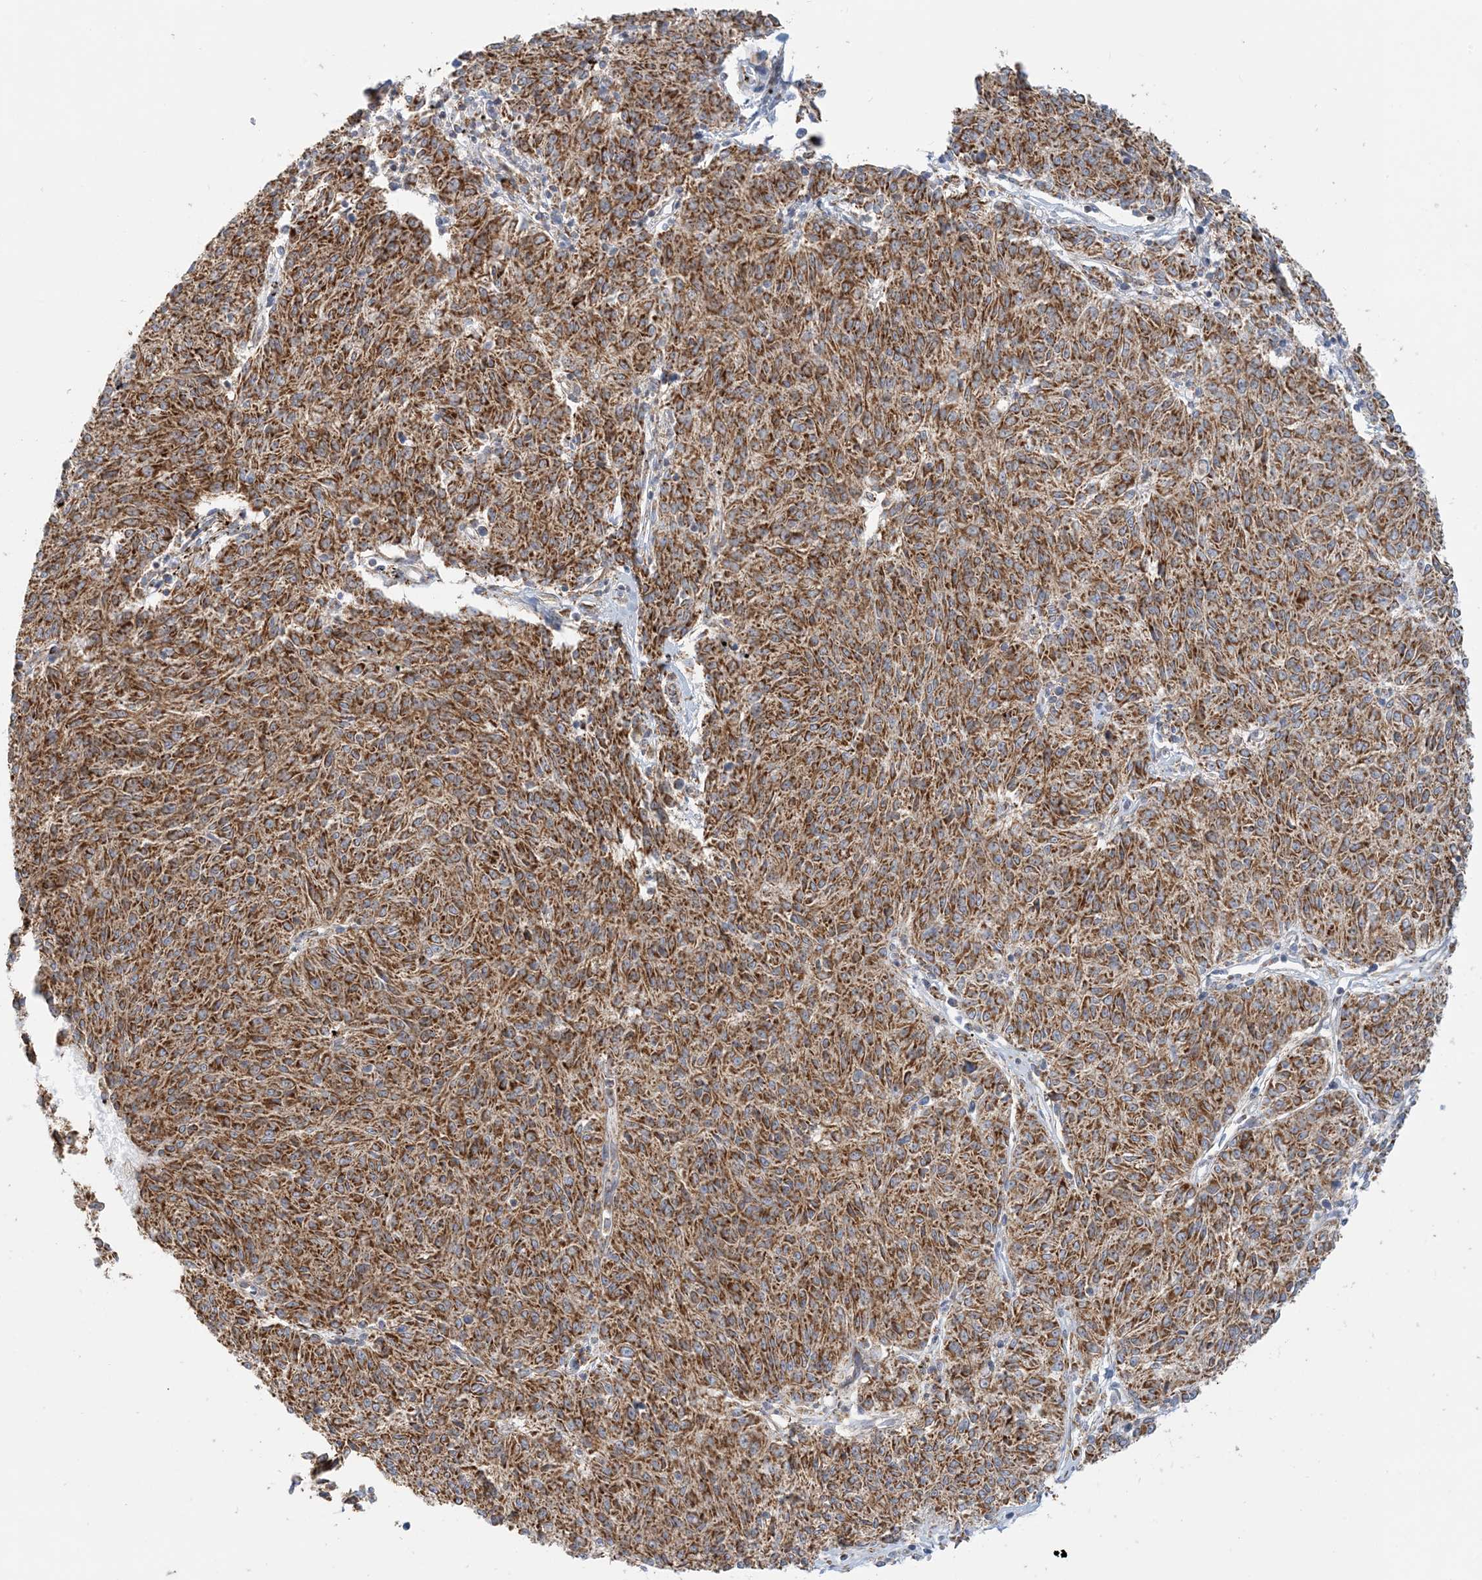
{"staining": {"intensity": "strong", "quantity": ">75%", "location": "cytoplasmic/membranous"}, "tissue": "melanoma", "cell_type": "Tumor cells", "image_type": "cancer", "snomed": [{"axis": "morphology", "description": "Malignant melanoma, NOS"}, {"axis": "topography", "description": "Skin"}], "caption": "Strong cytoplasmic/membranous protein positivity is seen in approximately >75% of tumor cells in malignant melanoma.", "gene": "COA3", "patient": {"sex": "female", "age": 72}}